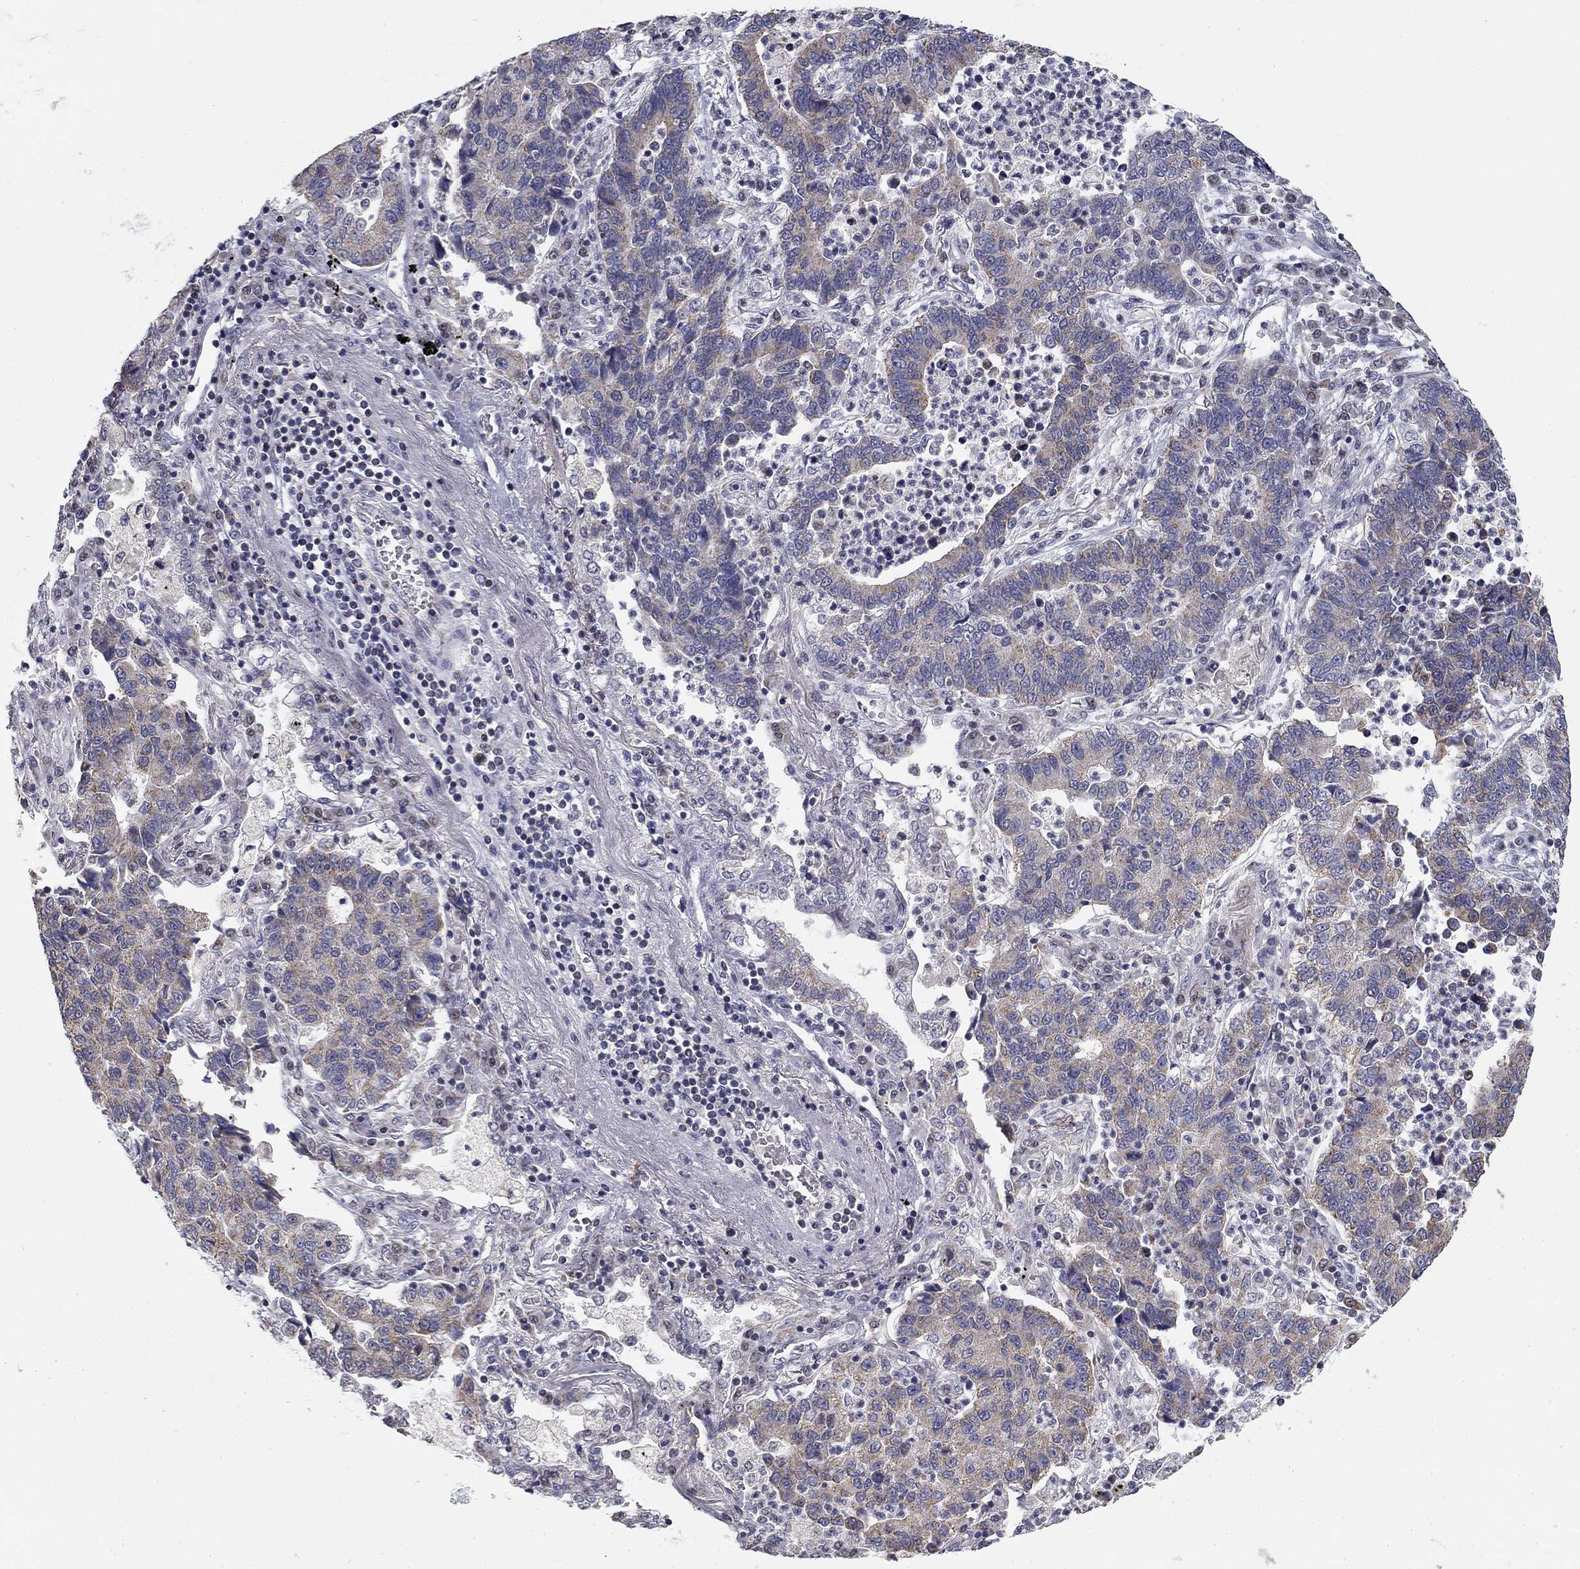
{"staining": {"intensity": "negative", "quantity": "none", "location": "none"}, "tissue": "lung cancer", "cell_type": "Tumor cells", "image_type": "cancer", "snomed": [{"axis": "morphology", "description": "Adenocarcinoma, NOS"}, {"axis": "topography", "description": "Lung"}], "caption": "Lung cancer stained for a protein using immunohistochemistry demonstrates no positivity tumor cells.", "gene": "SLC2A9", "patient": {"sex": "female", "age": 57}}